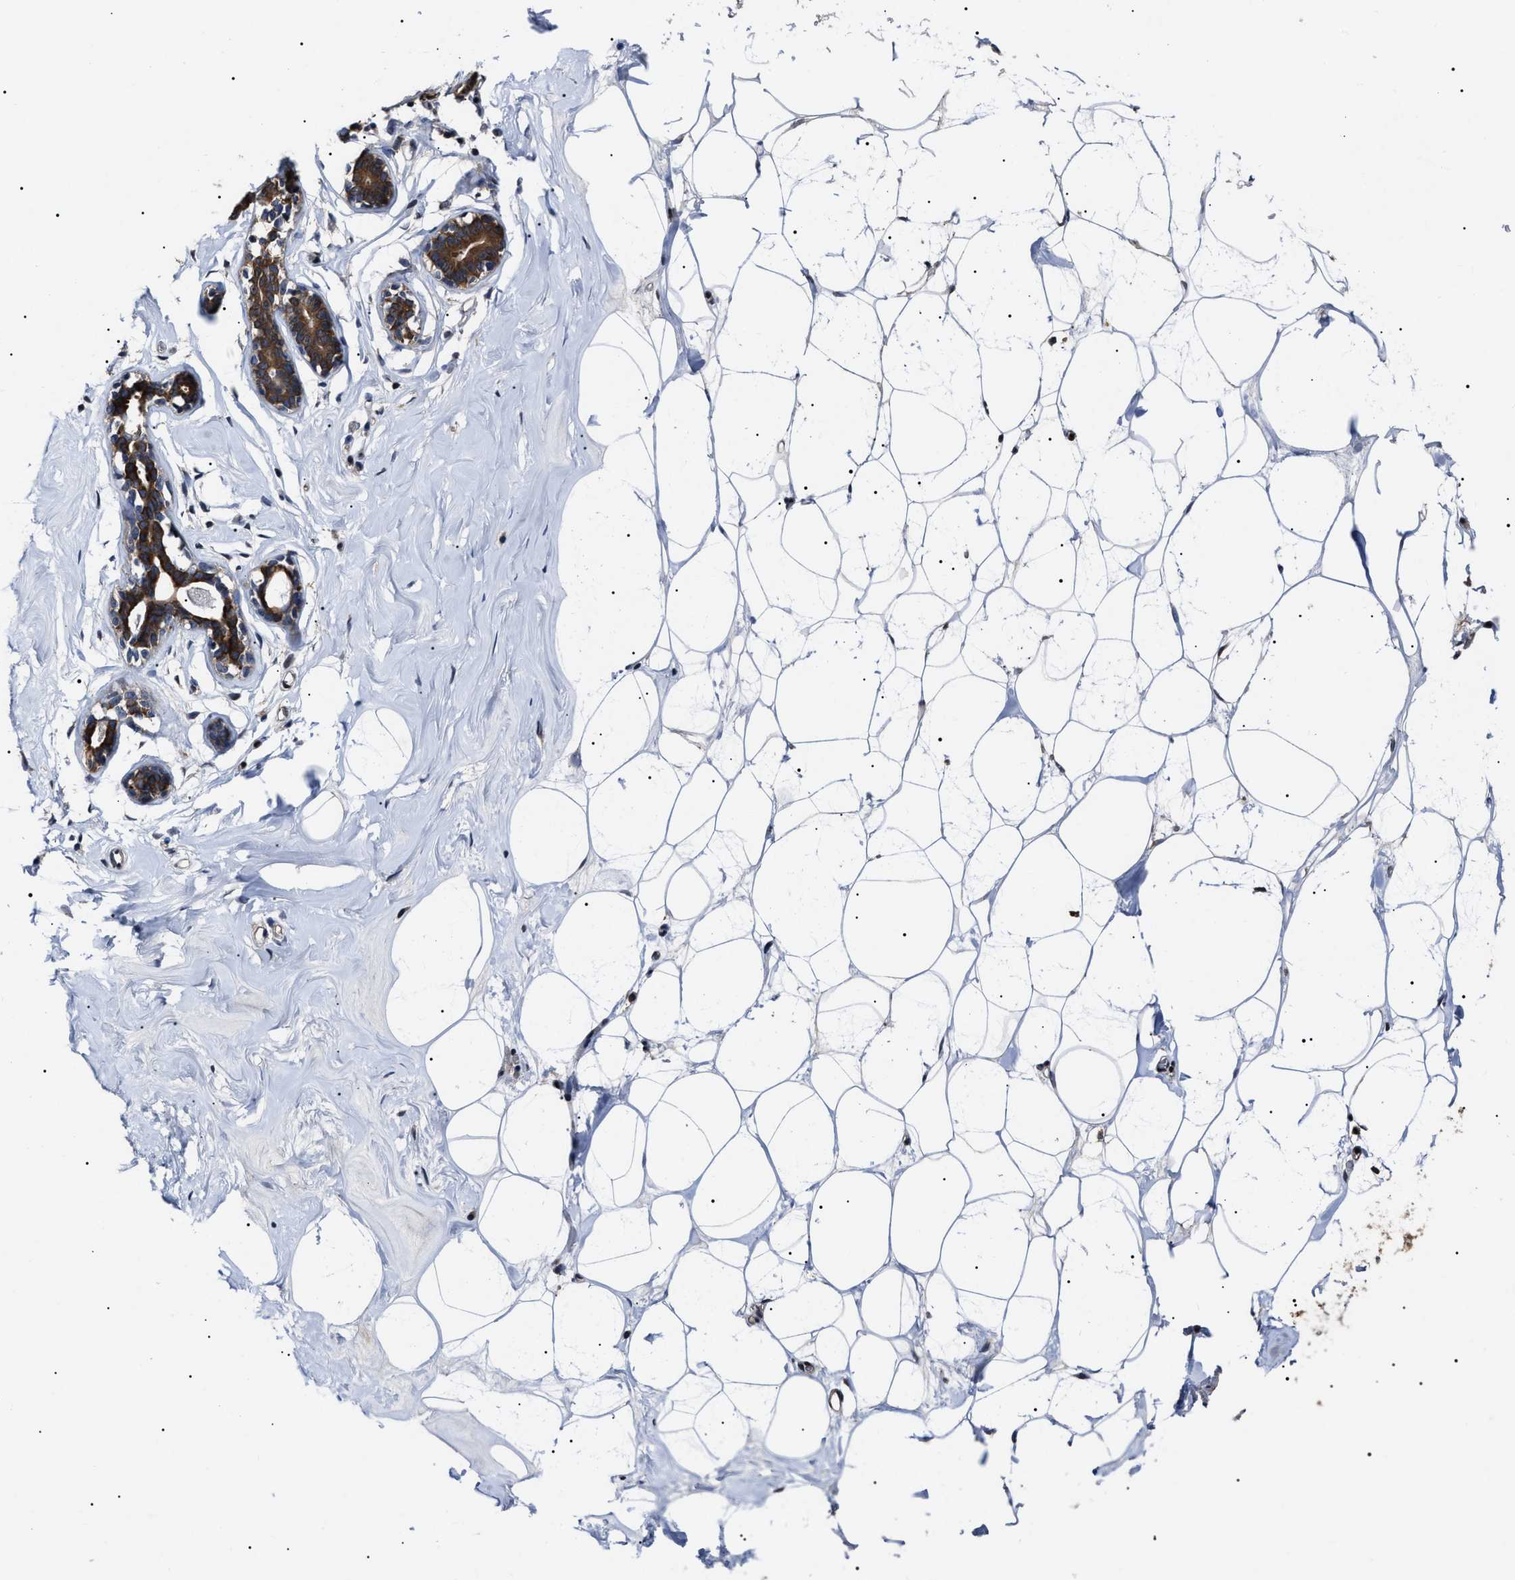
{"staining": {"intensity": "weak", "quantity": ">75%", "location": "cytoplasmic/membranous"}, "tissue": "adipose tissue", "cell_type": "Adipocytes", "image_type": "normal", "snomed": [{"axis": "morphology", "description": "Normal tissue, NOS"}, {"axis": "morphology", "description": "Fibrosis, NOS"}, {"axis": "topography", "description": "Breast"}, {"axis": "topography", "description": "Adipose tissue"}], "caption": "A histopathology image of human adipose tissue stained for a protein shows weak cytoplasmic/membranous brown staining in adipocytes. (brown staining indicates protein expression, while blue staining denotes nuclei).", "gene": "CCT8", "patient": {"sex": "female", "age": 39}}